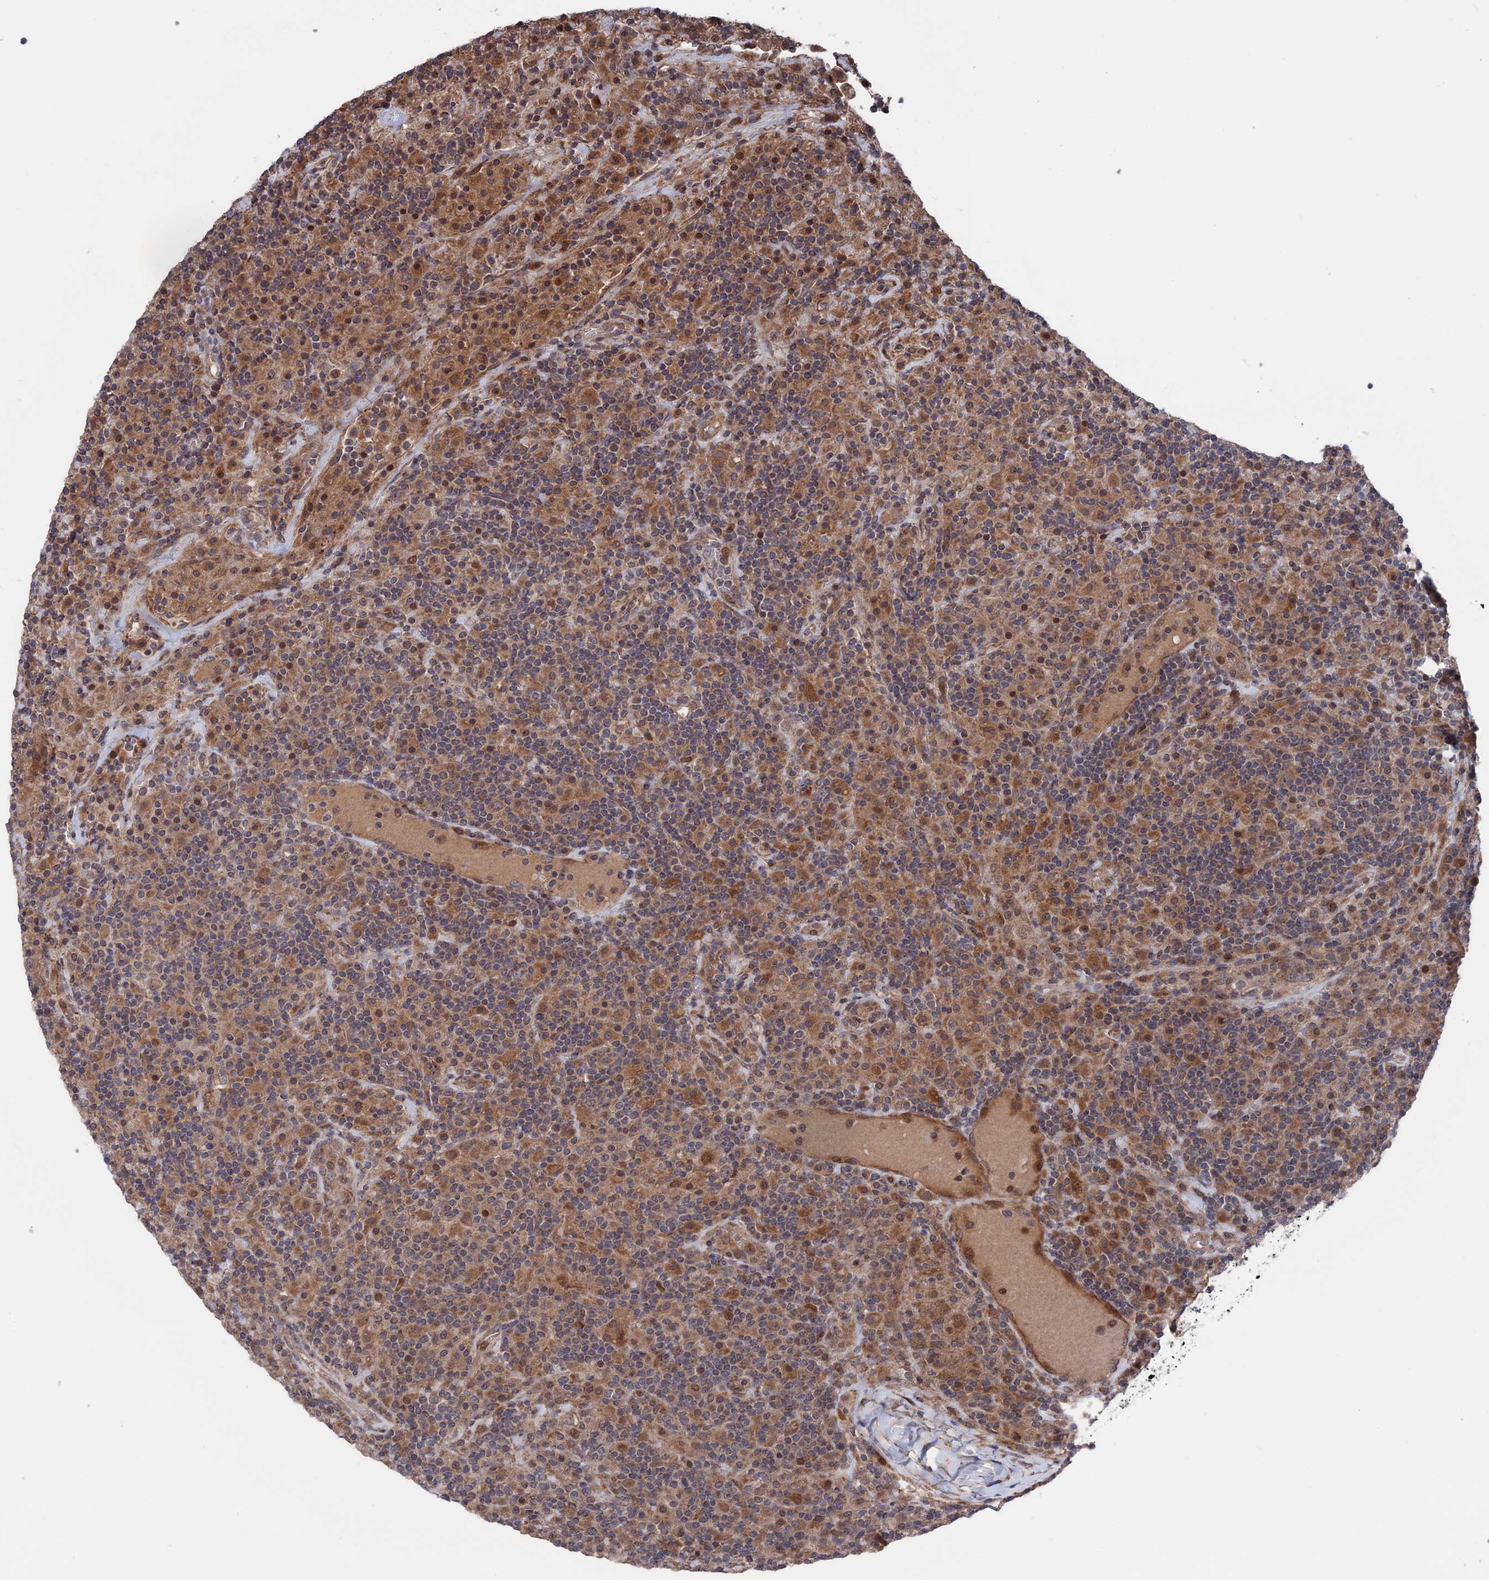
{"staining": {"intensity": "moderate", "quantity": ">75%", "location": "cytoplasmic/membranous"}, "tissue": "lymphoma", "cell_type": "Tumor cells", "image_type": "cancer", "snomed": [{"axis": "morphology", "description": "Hodgkin's disease, NOS"}, {"axis": "topography", "description": "Lymph node"}], "caption": "Protein expression analysis of human lymphoma reveals moderate cytoplasmic/membranous expression in about >75% of tumor cells.", "gene": "PLA2G15", "patient": {"sex": "male", "age": 70}}